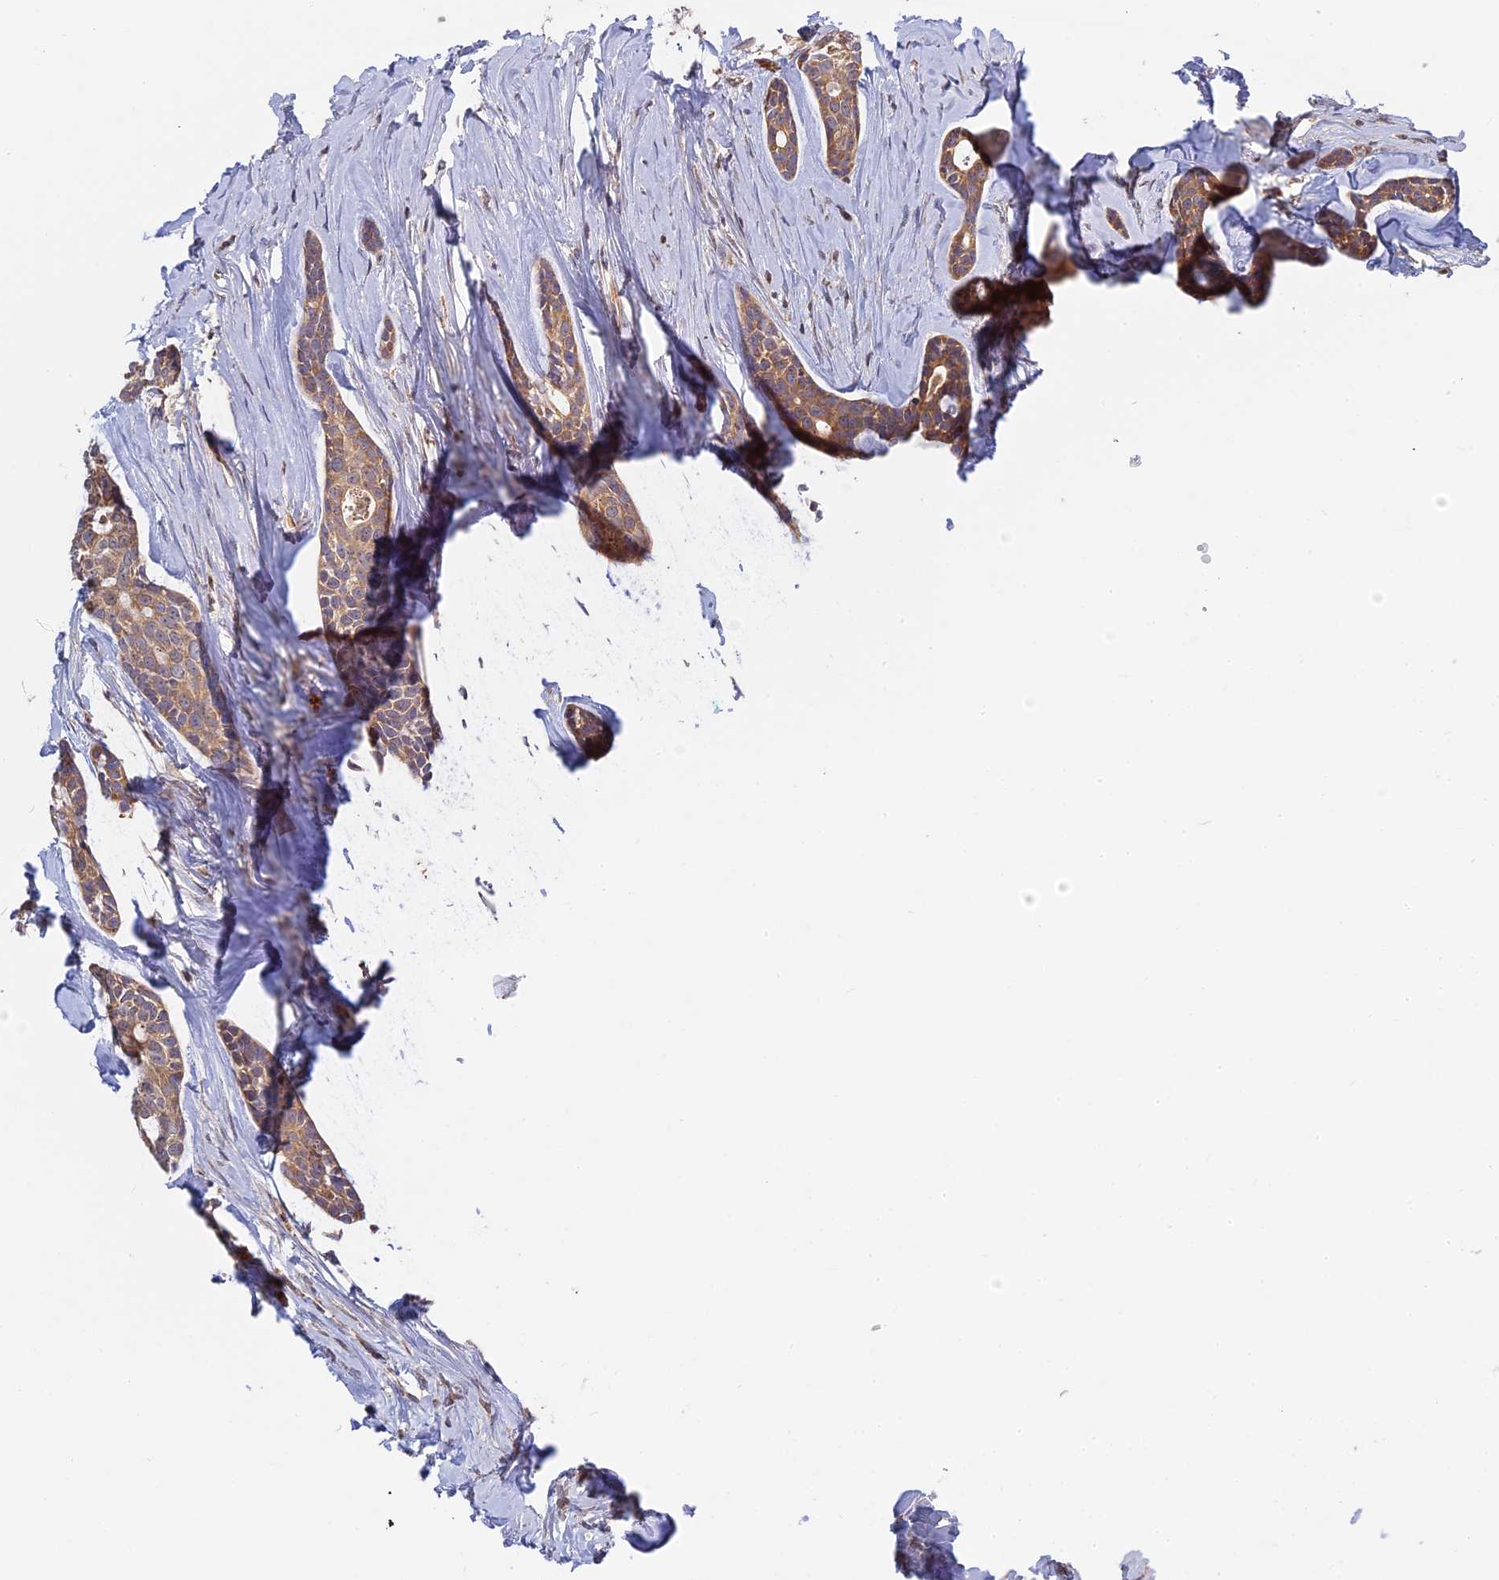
{"staining": {"intensity": "moderate", "quantity": ">75%", "location": "cytoplasmic/membranous"}, "tissue": "head and neck cancer", "cell_type": "Tumor cells", "image_type": "cancer", "snomed": [{"axis": "morphology", "description": "Adenocarcinoma, NOS"}, {"axis": "topography", "description": "Subcutis"}, {"axis": "topography", "description": "Head-Neck"}], "caption": "IHC of human adenocarcinoma (head and neck) reveals medium levels of moderate cytoplasmic/membranous expression in about >75% of tumor cells.", "gene": "IL21R", "patient": {"sex": "female", "age": 73}}